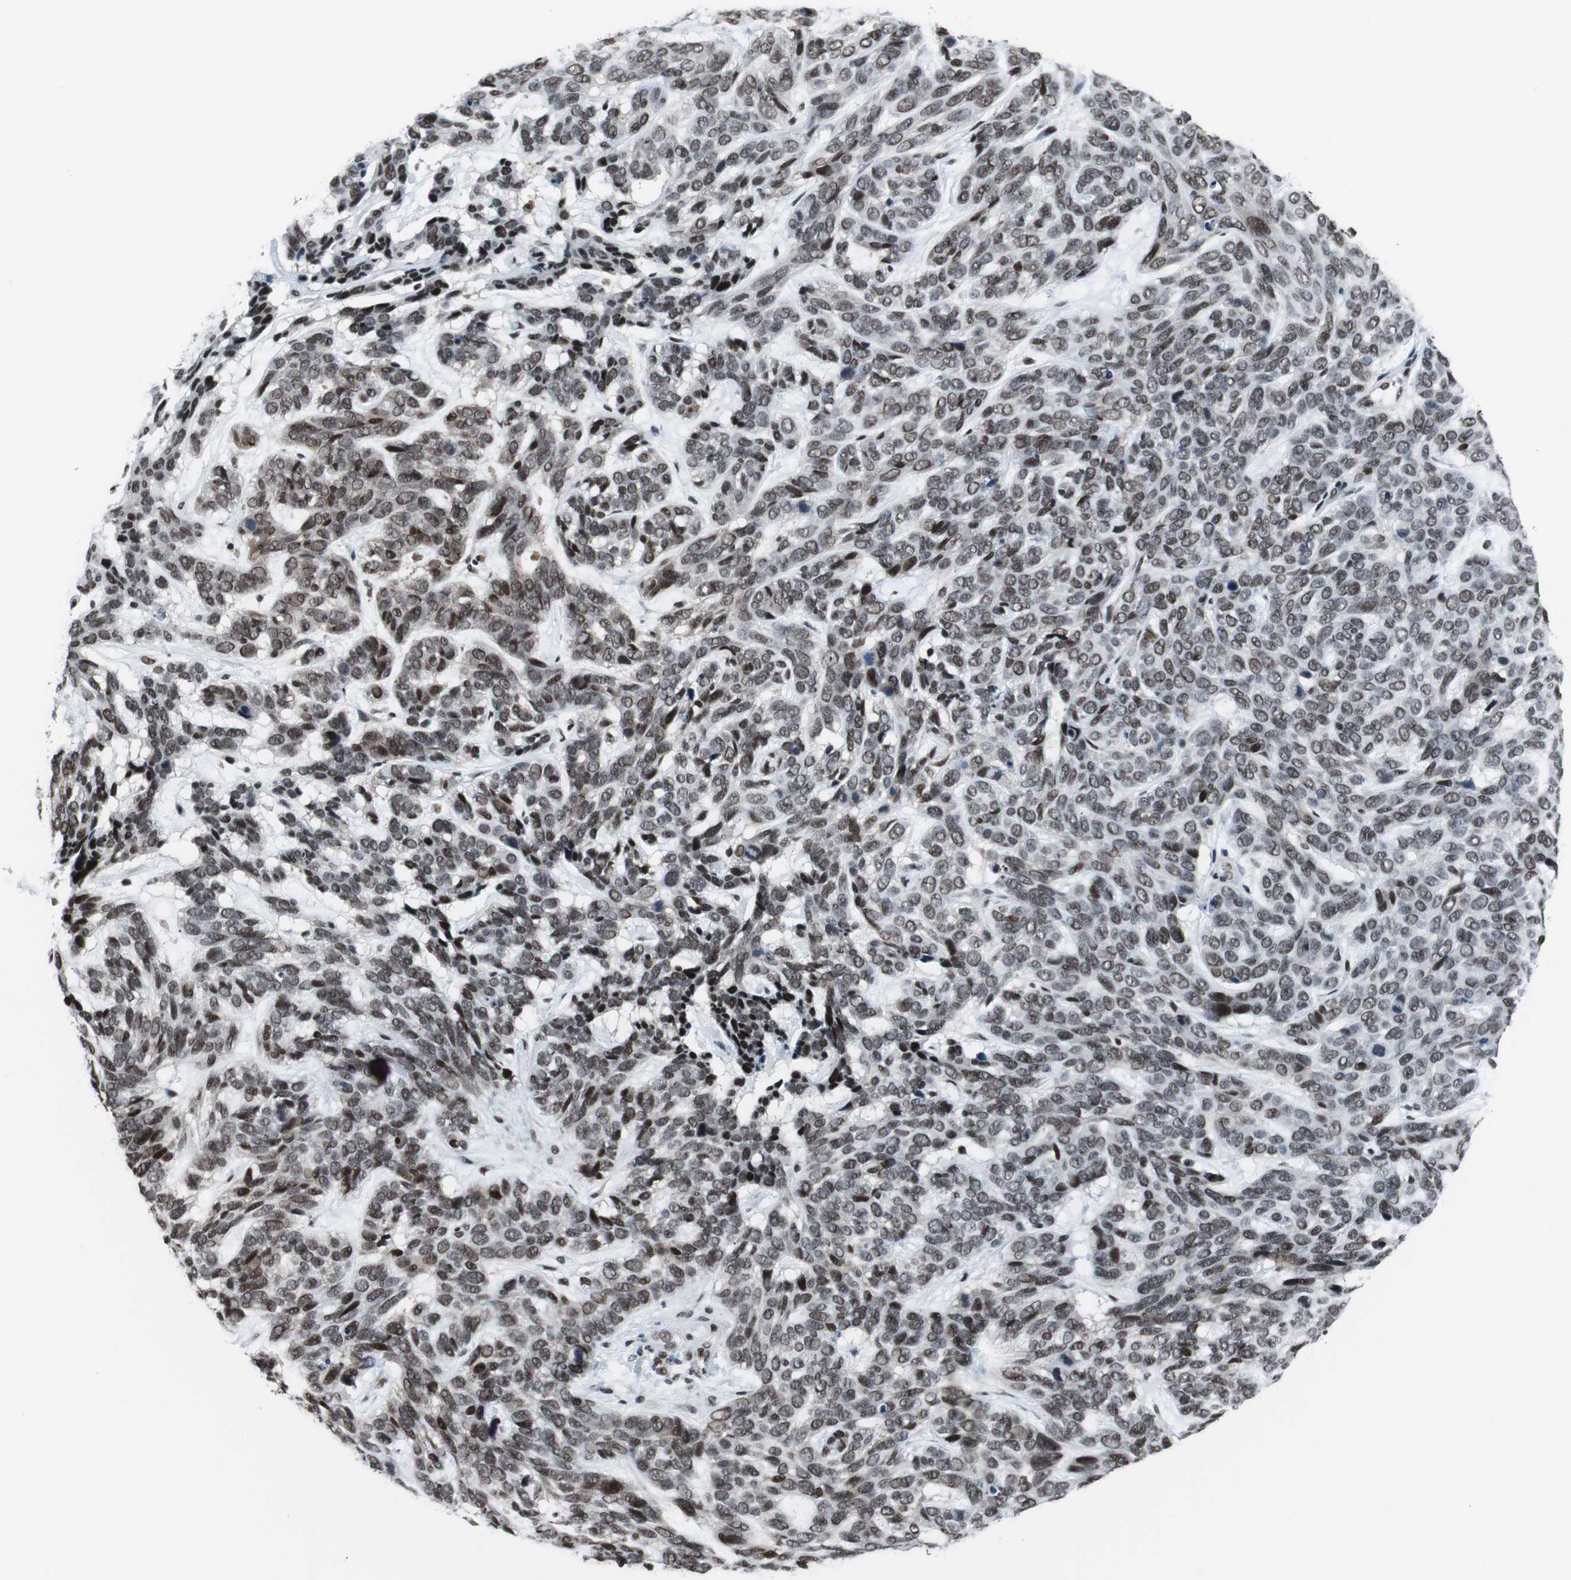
{"staining": {"intensity": "strong", "quantity": ">75%", "location": "nuclear"}, "tissue": "skin cancer", "cell_type": "Tumor cells", "image_type": "cancer", "snomed": [{"axis": "morphology", "description": "Basal cell carcinoma"}, {"axis": "topography", "description": "Skin"}], "caption": "Skin cancer (basal cell carcinoma) stained with a brown dye displays strong nuclear positive positivity in approximately >75% of tumor cells.", "gene": "CDK9", "patient": {"sex": "male", "age": 87}}